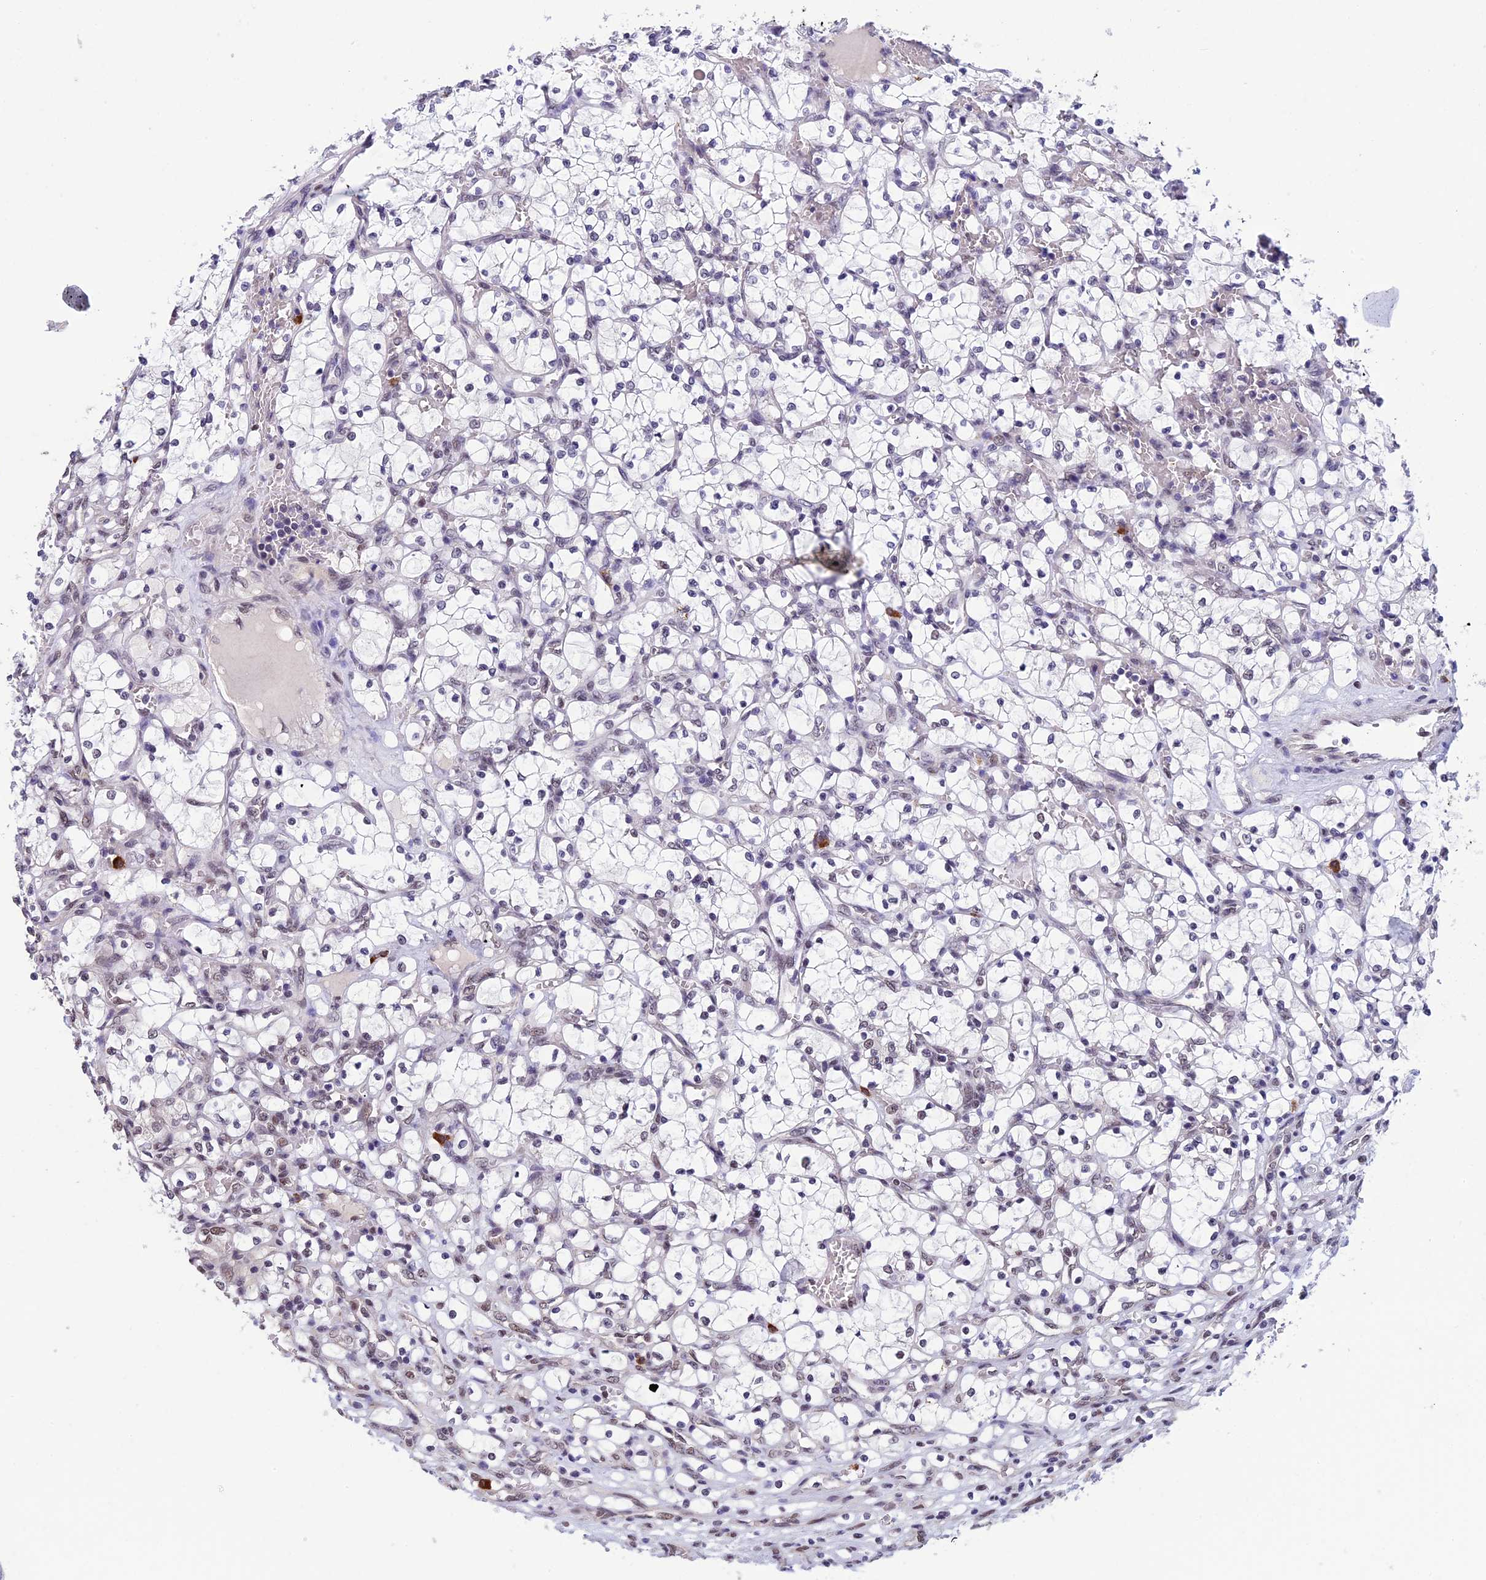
{"staining": {"intensity": "negative", "quantity": "none", "location": "none"}, "tissue": "renal cancer", "cell_type": "Tumor cells", "image_type": "cancer", "snomed": [{"axis": "morphology", "description": "Adenocarcinoma, NOS"}, {"axis": "topography", "description": "Kidney"}], "caption": "DAB (3,3'-diaminobenzidine) immunohistochemical staining of renal cancer reveals no significant expression in tumor cells. (Immunohistochemistry (ihc), brightfield microscopy, high magnification).", "gene": "RNF40", "patient": {"sex": "female", "age": 69}}